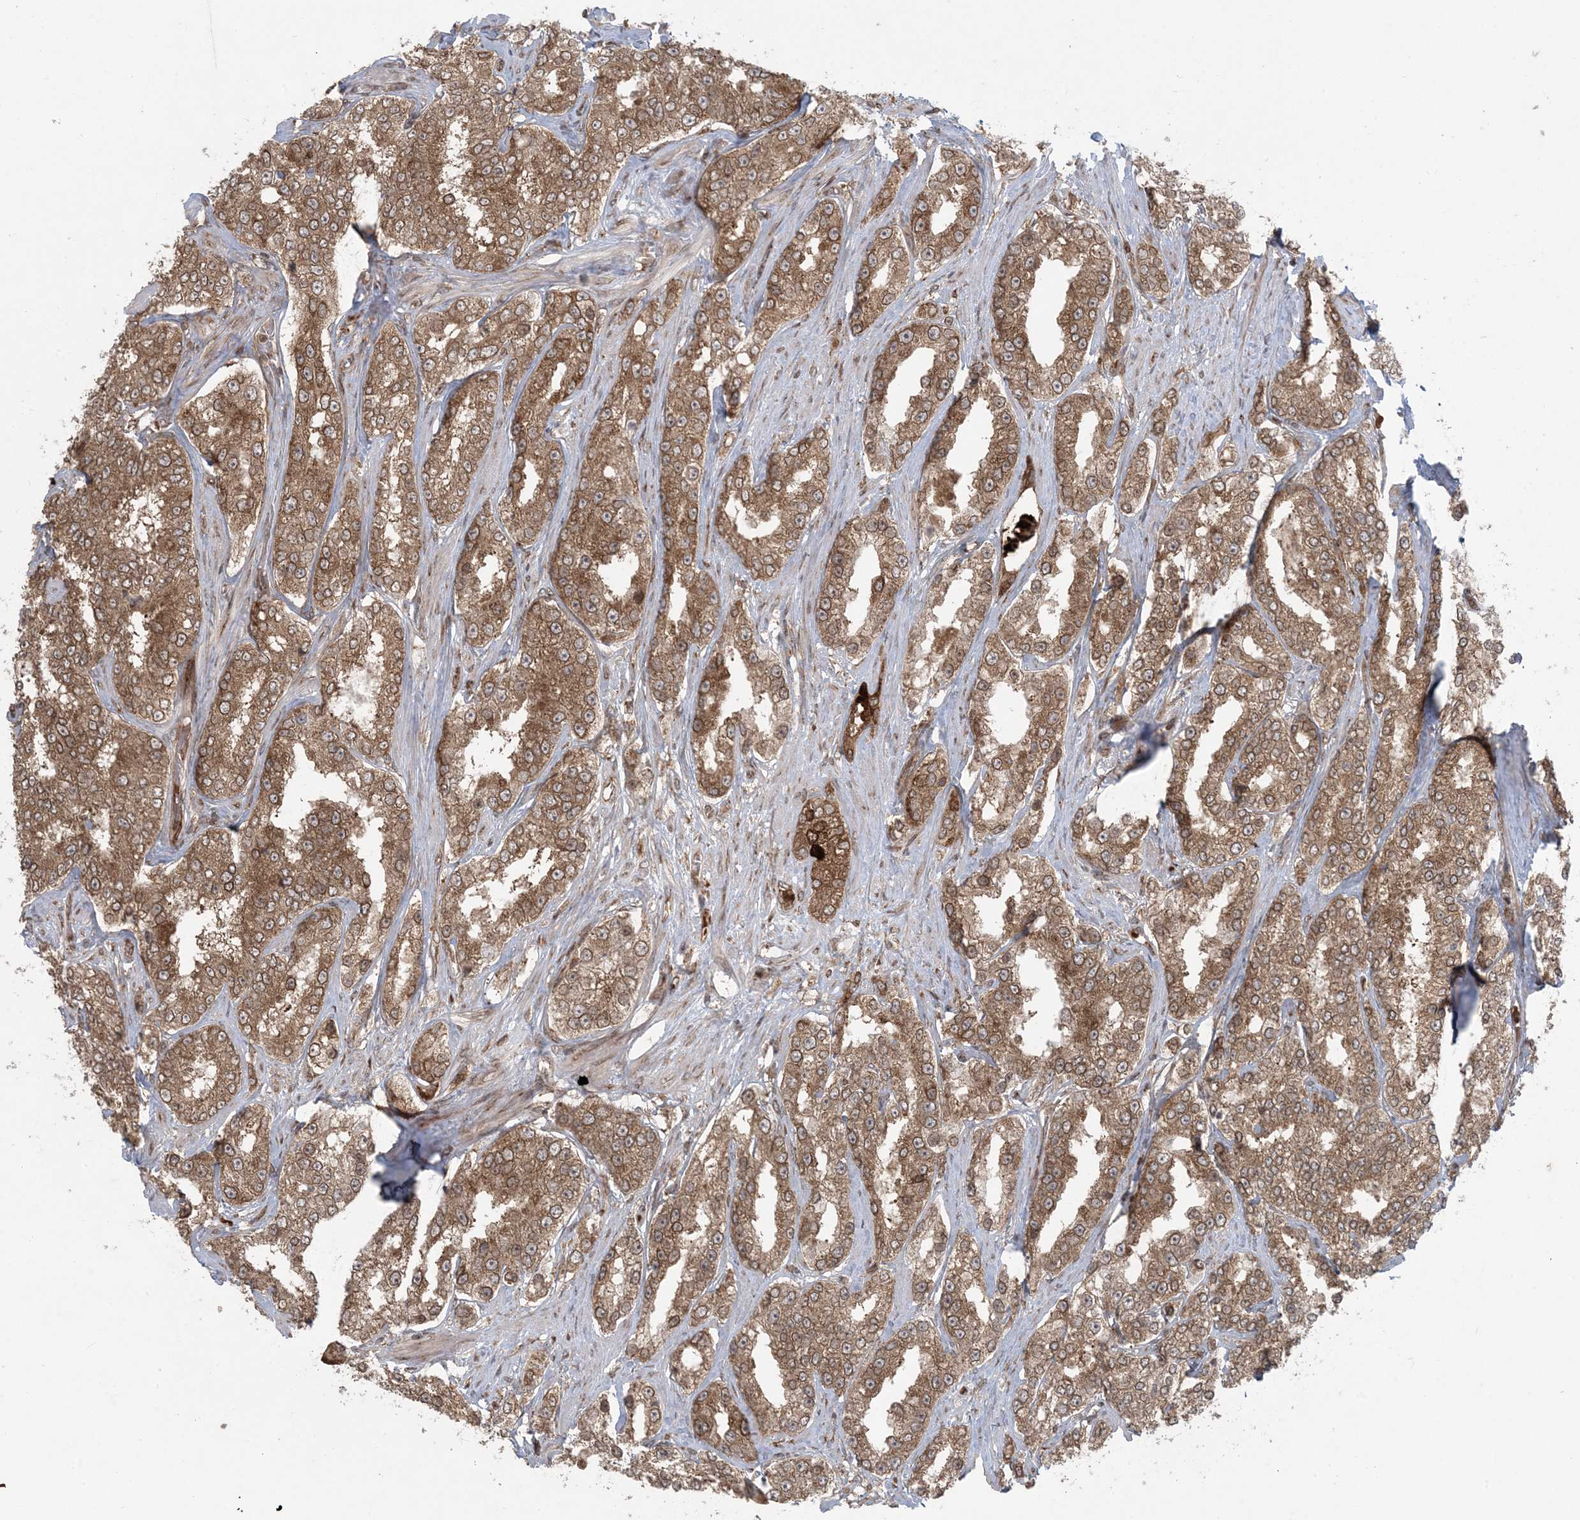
{"staining": {"intensity": "moderate", "quantity": ">75%", "location": "cytoplasmic/membranous"}, "tissue": "prostate cancer", "cell_type": "Tumor cells", "image_type": "cancer", "snomed": [{"axis": "morphology", "description": "Normal tissue, NOS"}, {"axis": "morphology", "description": "Adenocarcinoma, High grade"}, {"axis": "topography", "description": "Prostate"}], "caption": "An immunohistochemistry photomicrograph of tumor tissue is shown. Protein staining in brown labels moderate cytoplasmic/membranous positivity in prostate cancer (high-grade adenocarcinoma) within tumor cells.", "gene": "DDX19B", "patient": {"sex": "male", "age": 83}}